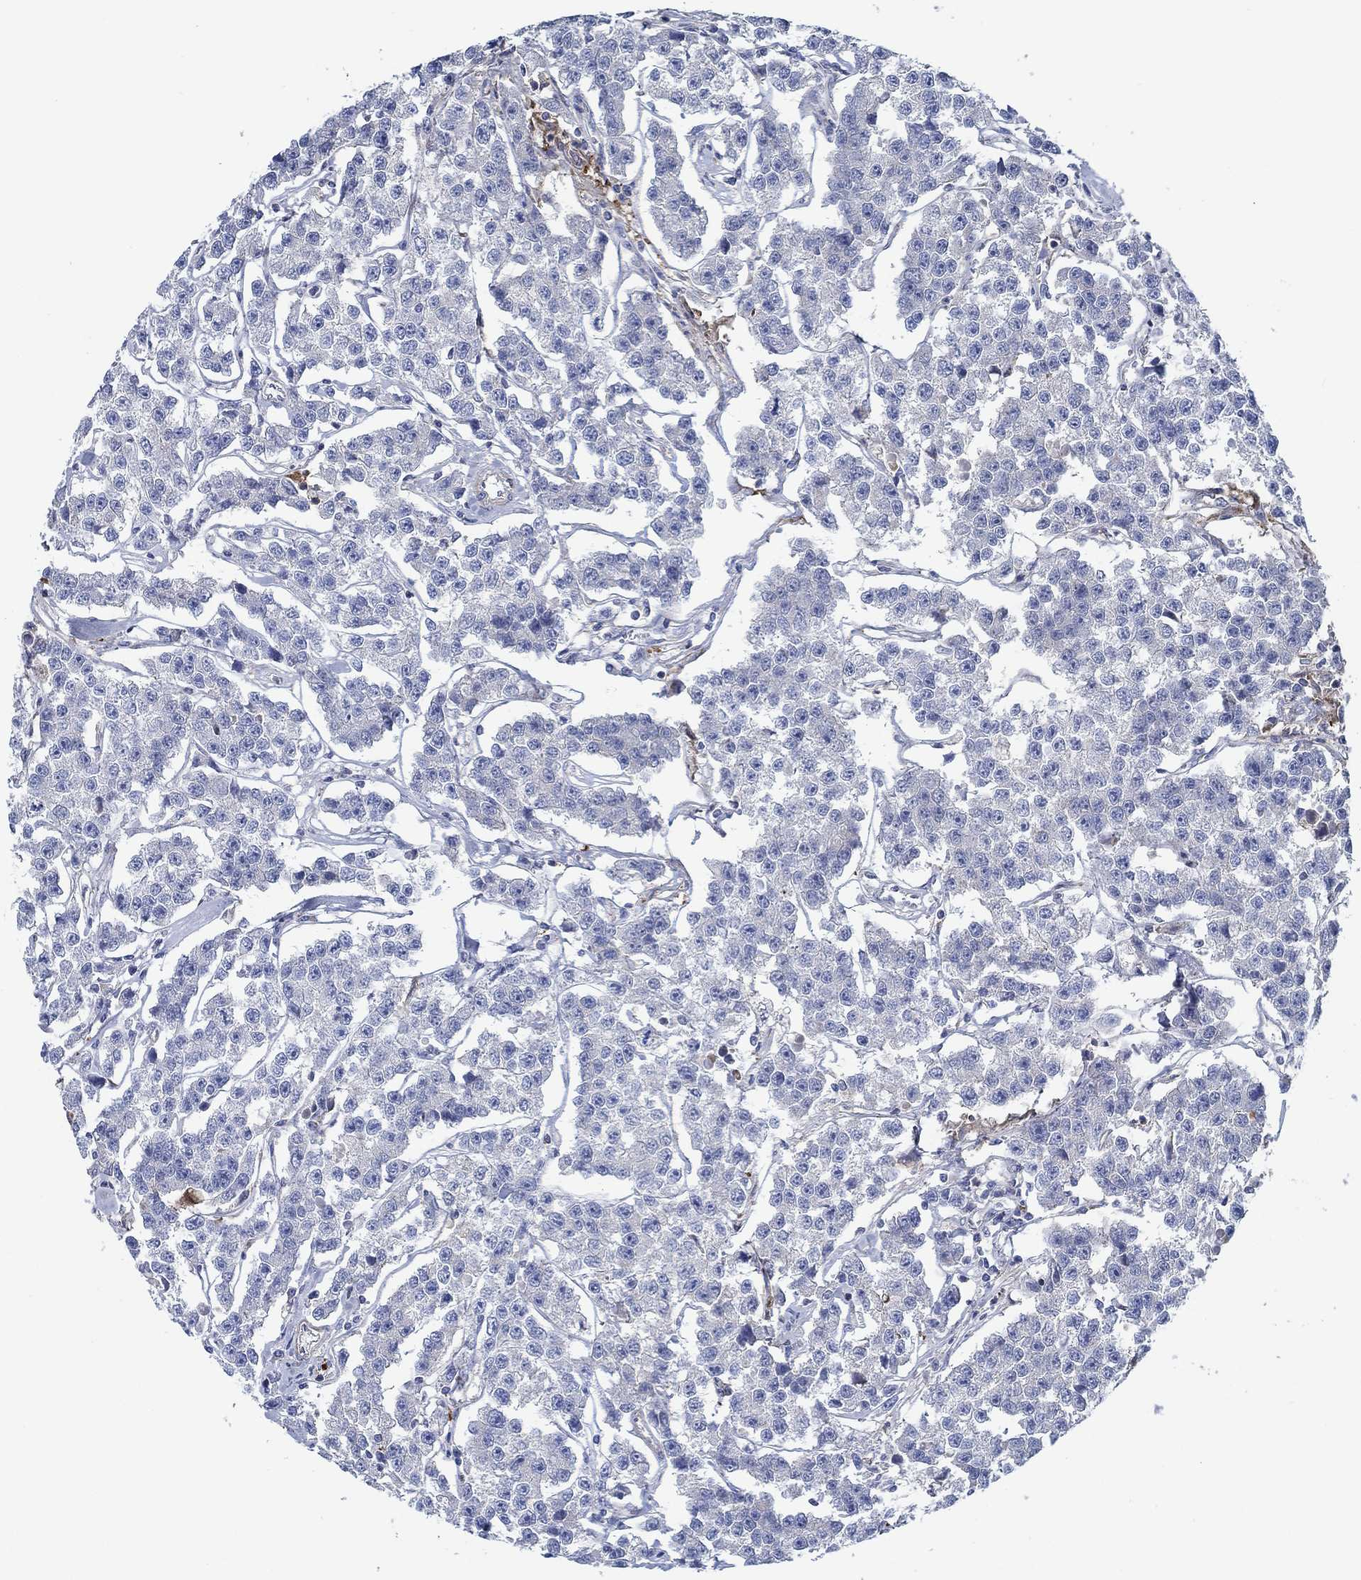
{"staining": {"intensity": "negative", "quantity": "none", "location": "none"}, "tissue": "testis cancer", "cell_type": "Tumor cells", "image_type": "cancer", "snomed": [{"axis": "morphology", "description": "Seminoma, NOS"}, {"axis": "topography", "description": "Testis"}], "caption": "Tumor cells show no significant positivity in seminoma (testis).", "gene": "FMN1", "patient": {"sex": "male", "age": 59}}